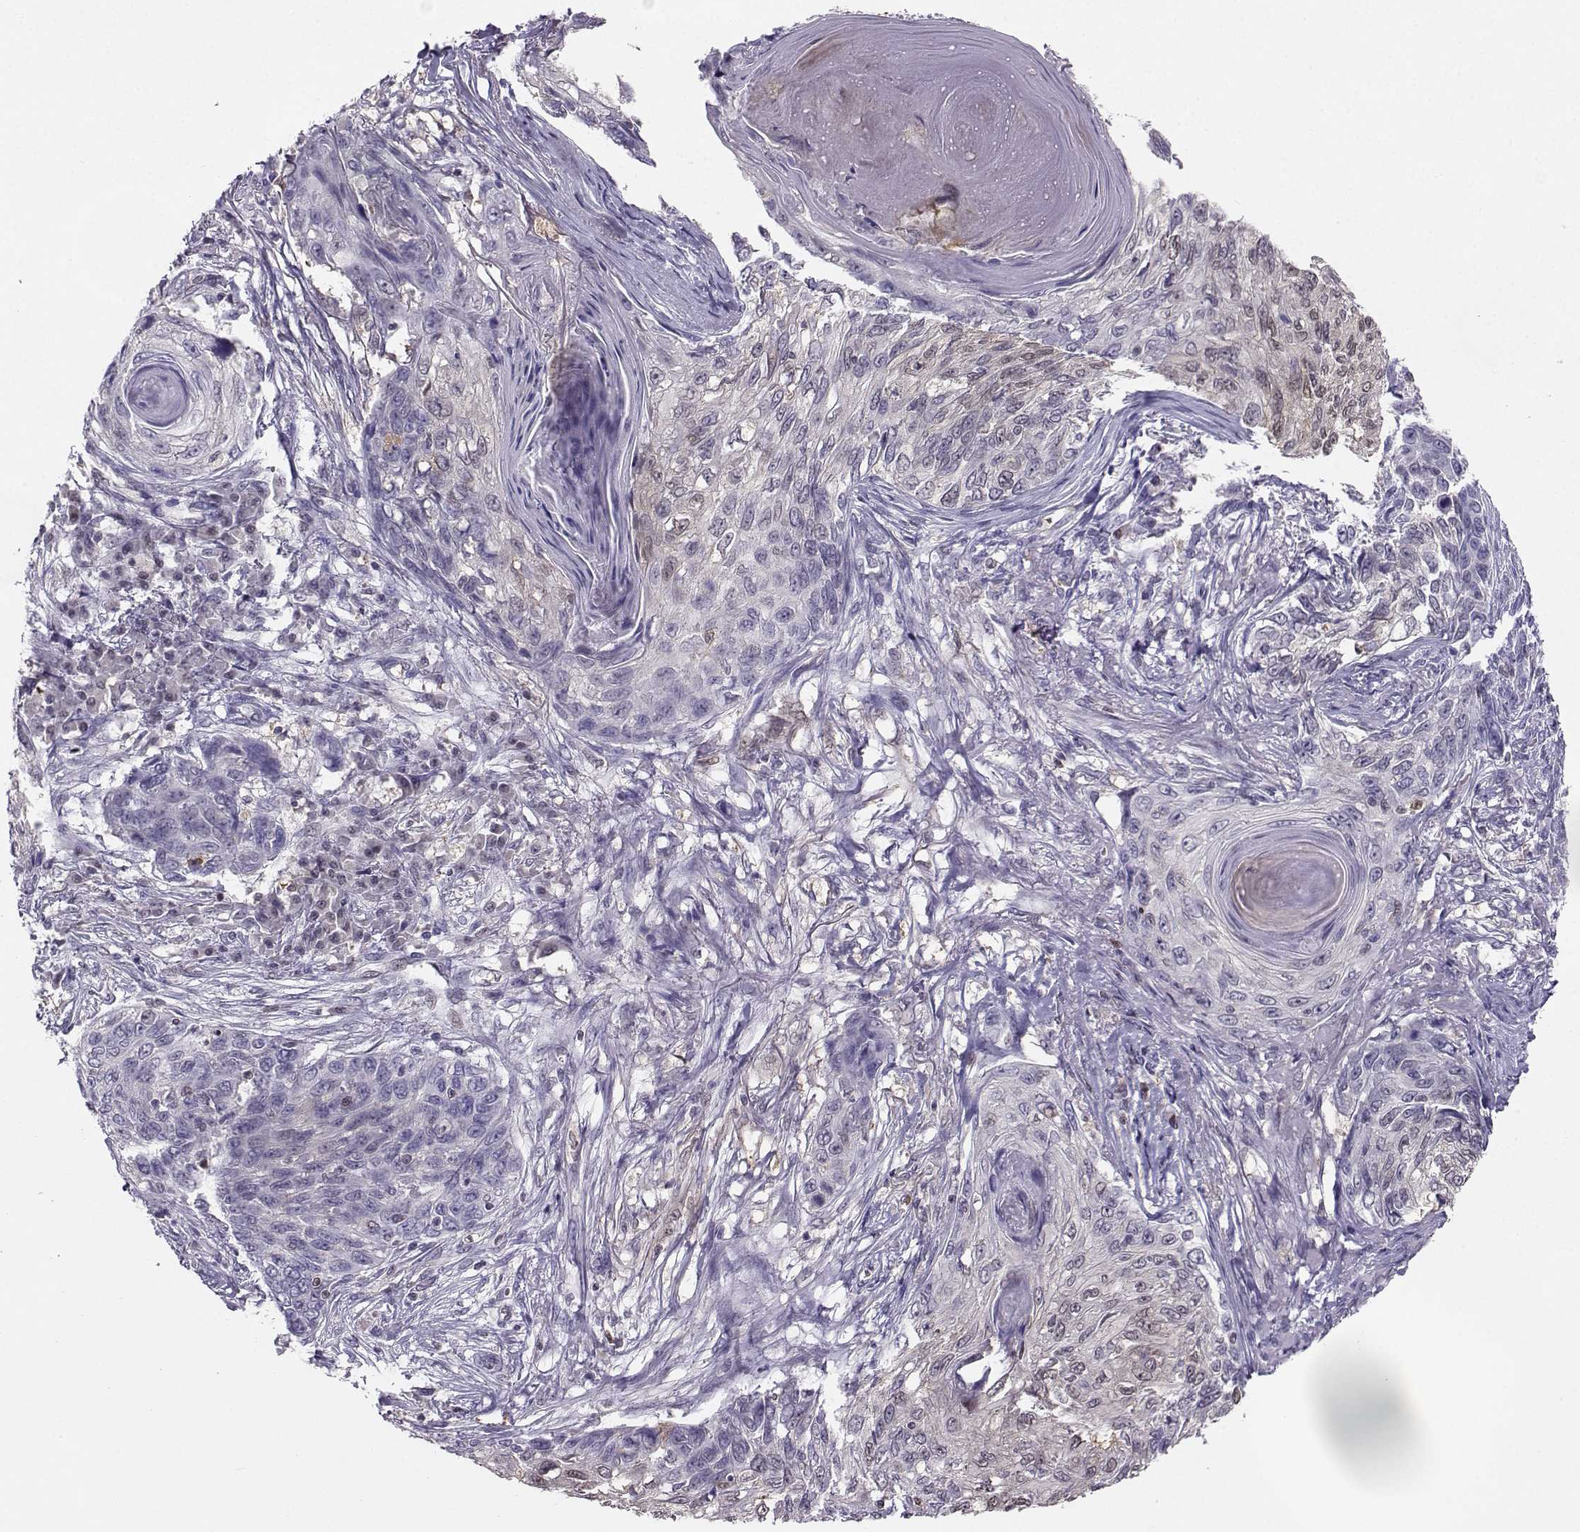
{"staining": {"intensity": "negative", "quantity": "none", "location": "none"}, "tissue": "skin cancer", "cell_type": "Tumor cells", "image_type": "cancer", "snomed": [{"axis": "morphology", "description": "Squamous cell carcinoma, NOS"}, {"axis": "topography", "description": "Skin"}], "caption": "Immunohistochemical staining of human skin squamous cell carcinoma shows no significant positivity in tumor cells.", "gene": "PGK1", "patient": {"sex": "male", "age": 92}}